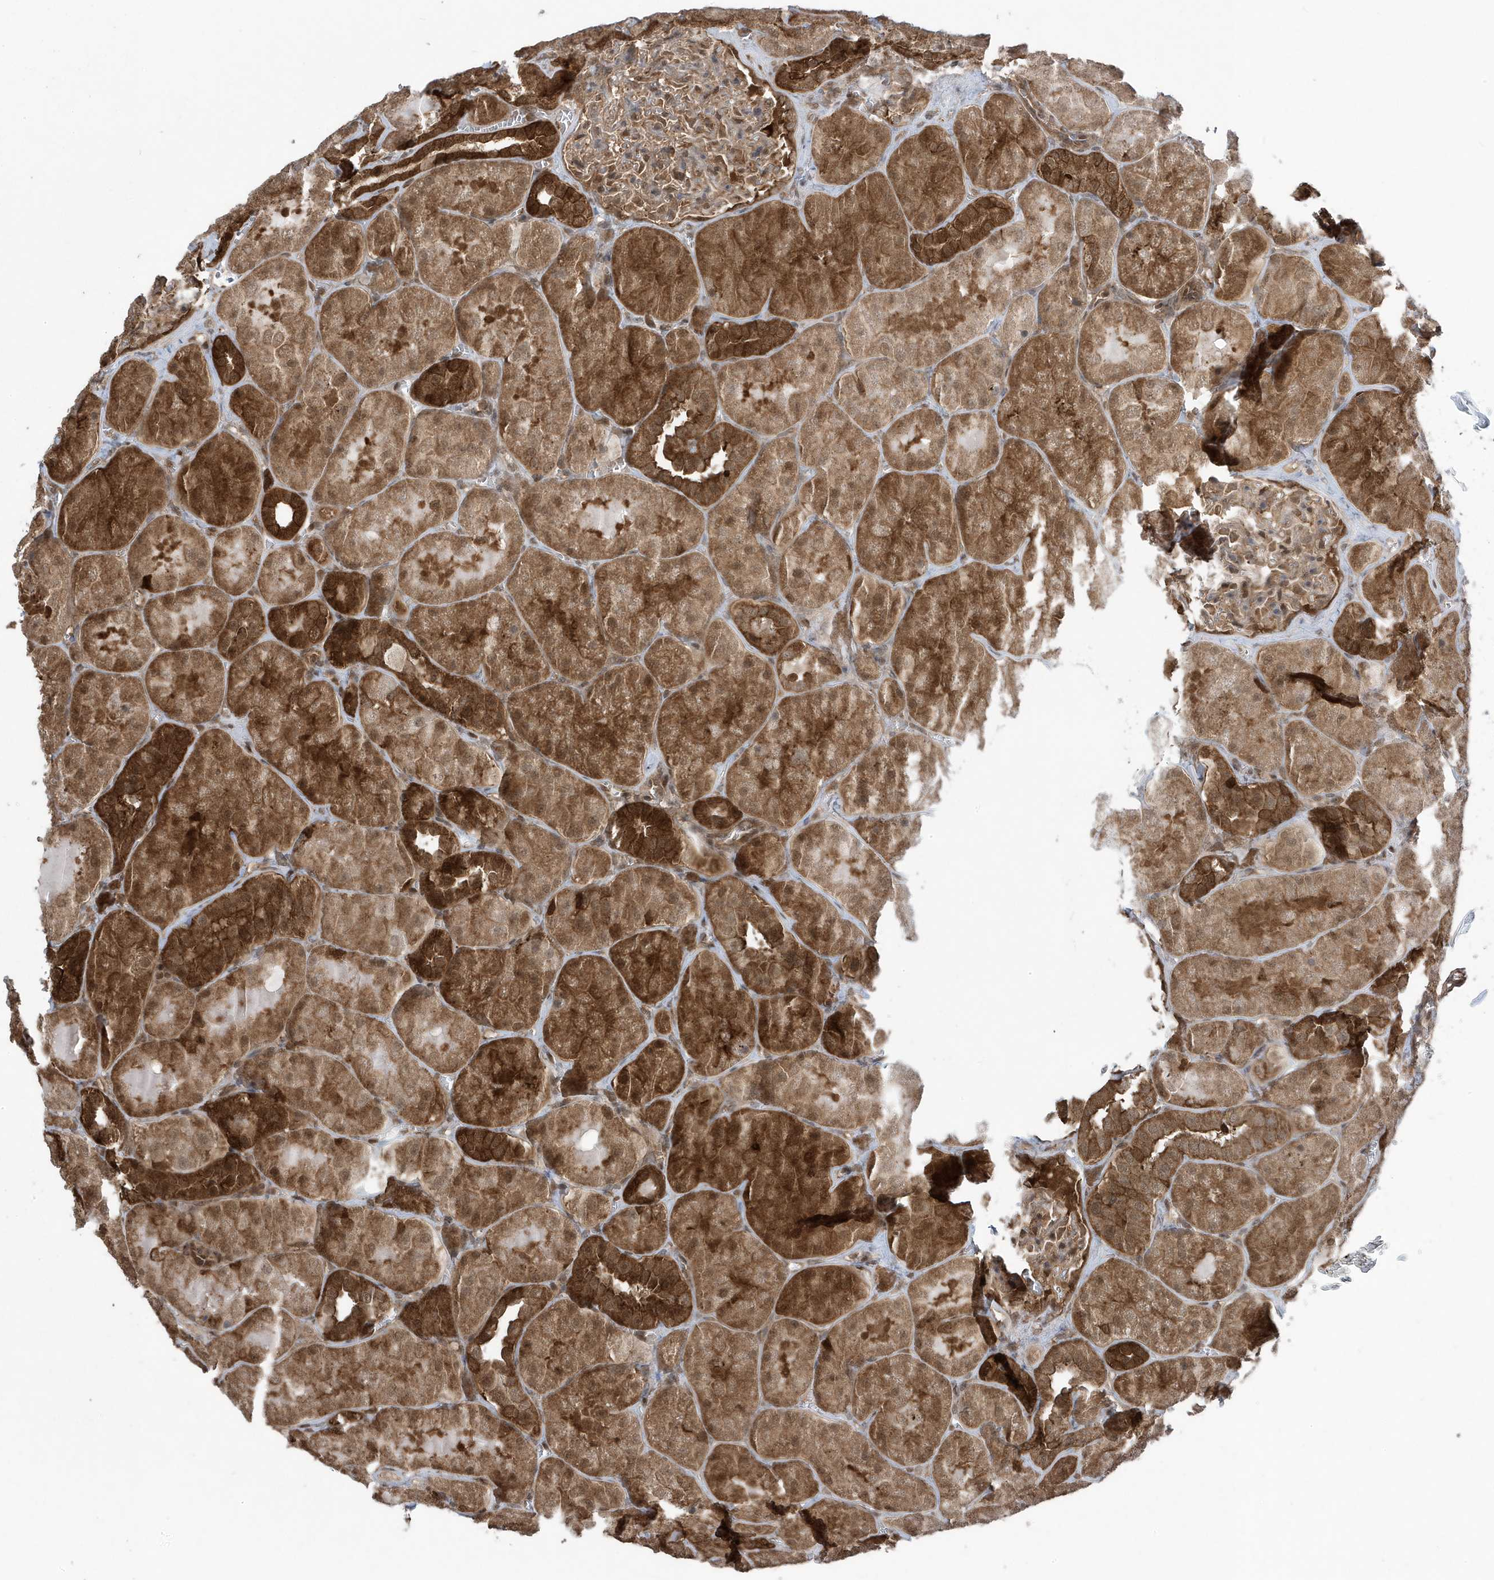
{"staining": {"intensity": "moderate", "quantity": "<25%", "location": "cytoplasmic/membranous"}, "tissue": "kidney", "cell_type": "Cells in glomeruli", "image_type": "normal", "snomed": [{"axis": "morphology", "description": "Normal tissue, NOS"}, {"axis": "topography", "description": "Kidney"}], "caption": "High-power microscopy captured an immunohistochemistry image of normal kidney, revealing moderate cytoplasmic/membranous expression in about <25% of cells in glomeruli. The staining is performed using DAB brown chromogen to label protein expression. The nuclei are counter-stained blue using hematoxylin.", "gene": "MAPK1IP1L", "patient": {"sex": "male", "age": 28}}